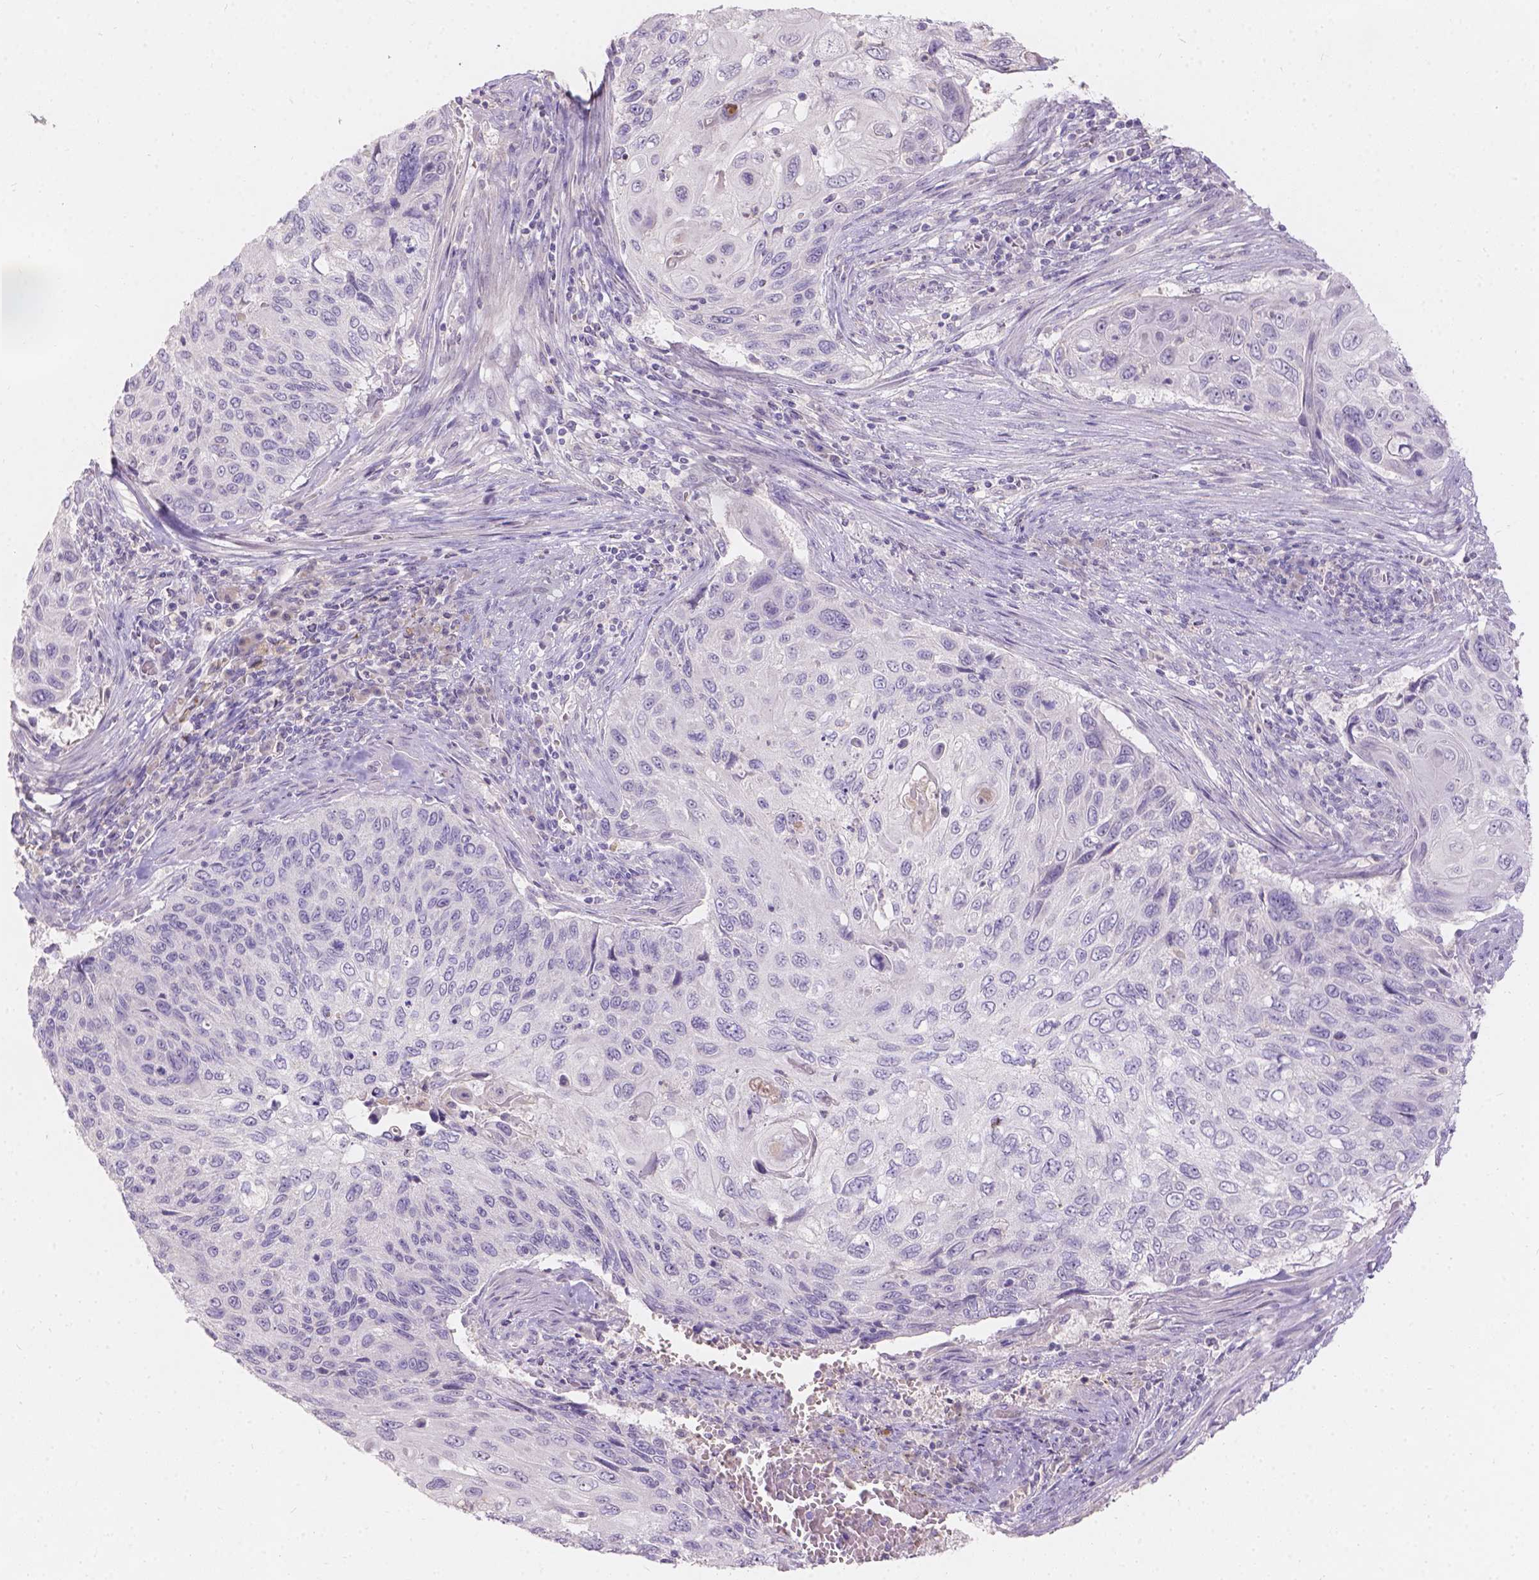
{"staining": {"intensity": "negative", "quantity": "none", "location": "none"}, "tissue": "cervical cancer", "cell_type": "Tumor cells", "image_type": "cancer", "snomed": [{"axis": "morphology", "description": "Squamous cell carcinoma, NOS"}, {"axis": "topography", "description": "Cervix"}], "caption": "DAB (3,3'-diaminobenzidine) immunohistochemical staining of human cervical cancer (squamous cell carcinoma) displays no significant staining in tumor cells.", "gene": "DCAF4L1", "patient": {"sex": "female", "age": 70}}